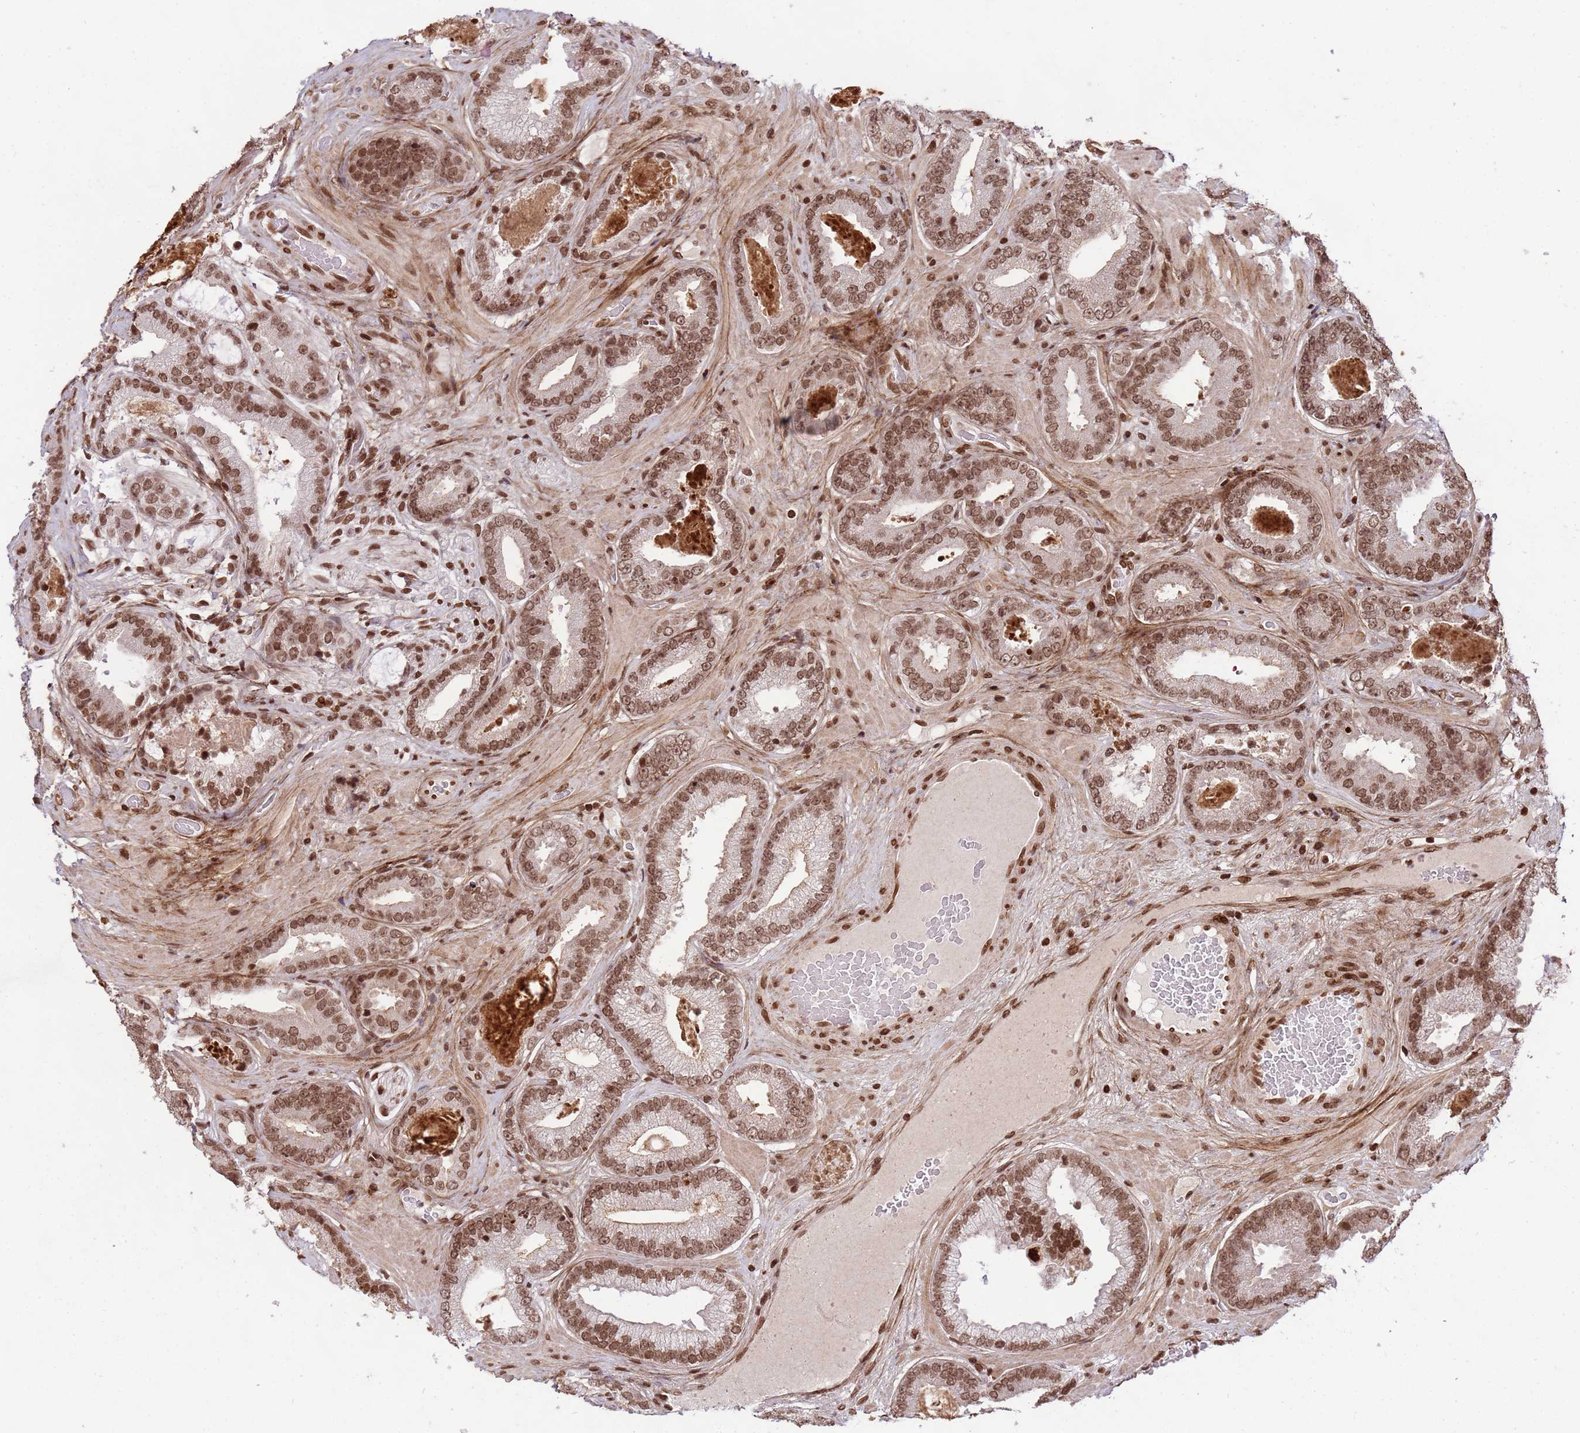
{"staining": {"intensity": "moderate", "quantity": ">75%", "location": "nuclear"}, "tissue": "prostate cancer", "cell_type": "Tumor cells", "image_type": "cancer", "snomed": [{"axis": "morphology", "description": "Adenocarcinoma, Low grade"}, {"axis": "topography", "description": "Prostate"}], "caption": "This image shows immunohistochemistry staining of prostate adenocarcinoma (low-grade), with medium moderate nuclear positivity in approximately >75% of tumor cells.", "gene": "H3-3B", "patient": {"sex": "male", "age": 57}}